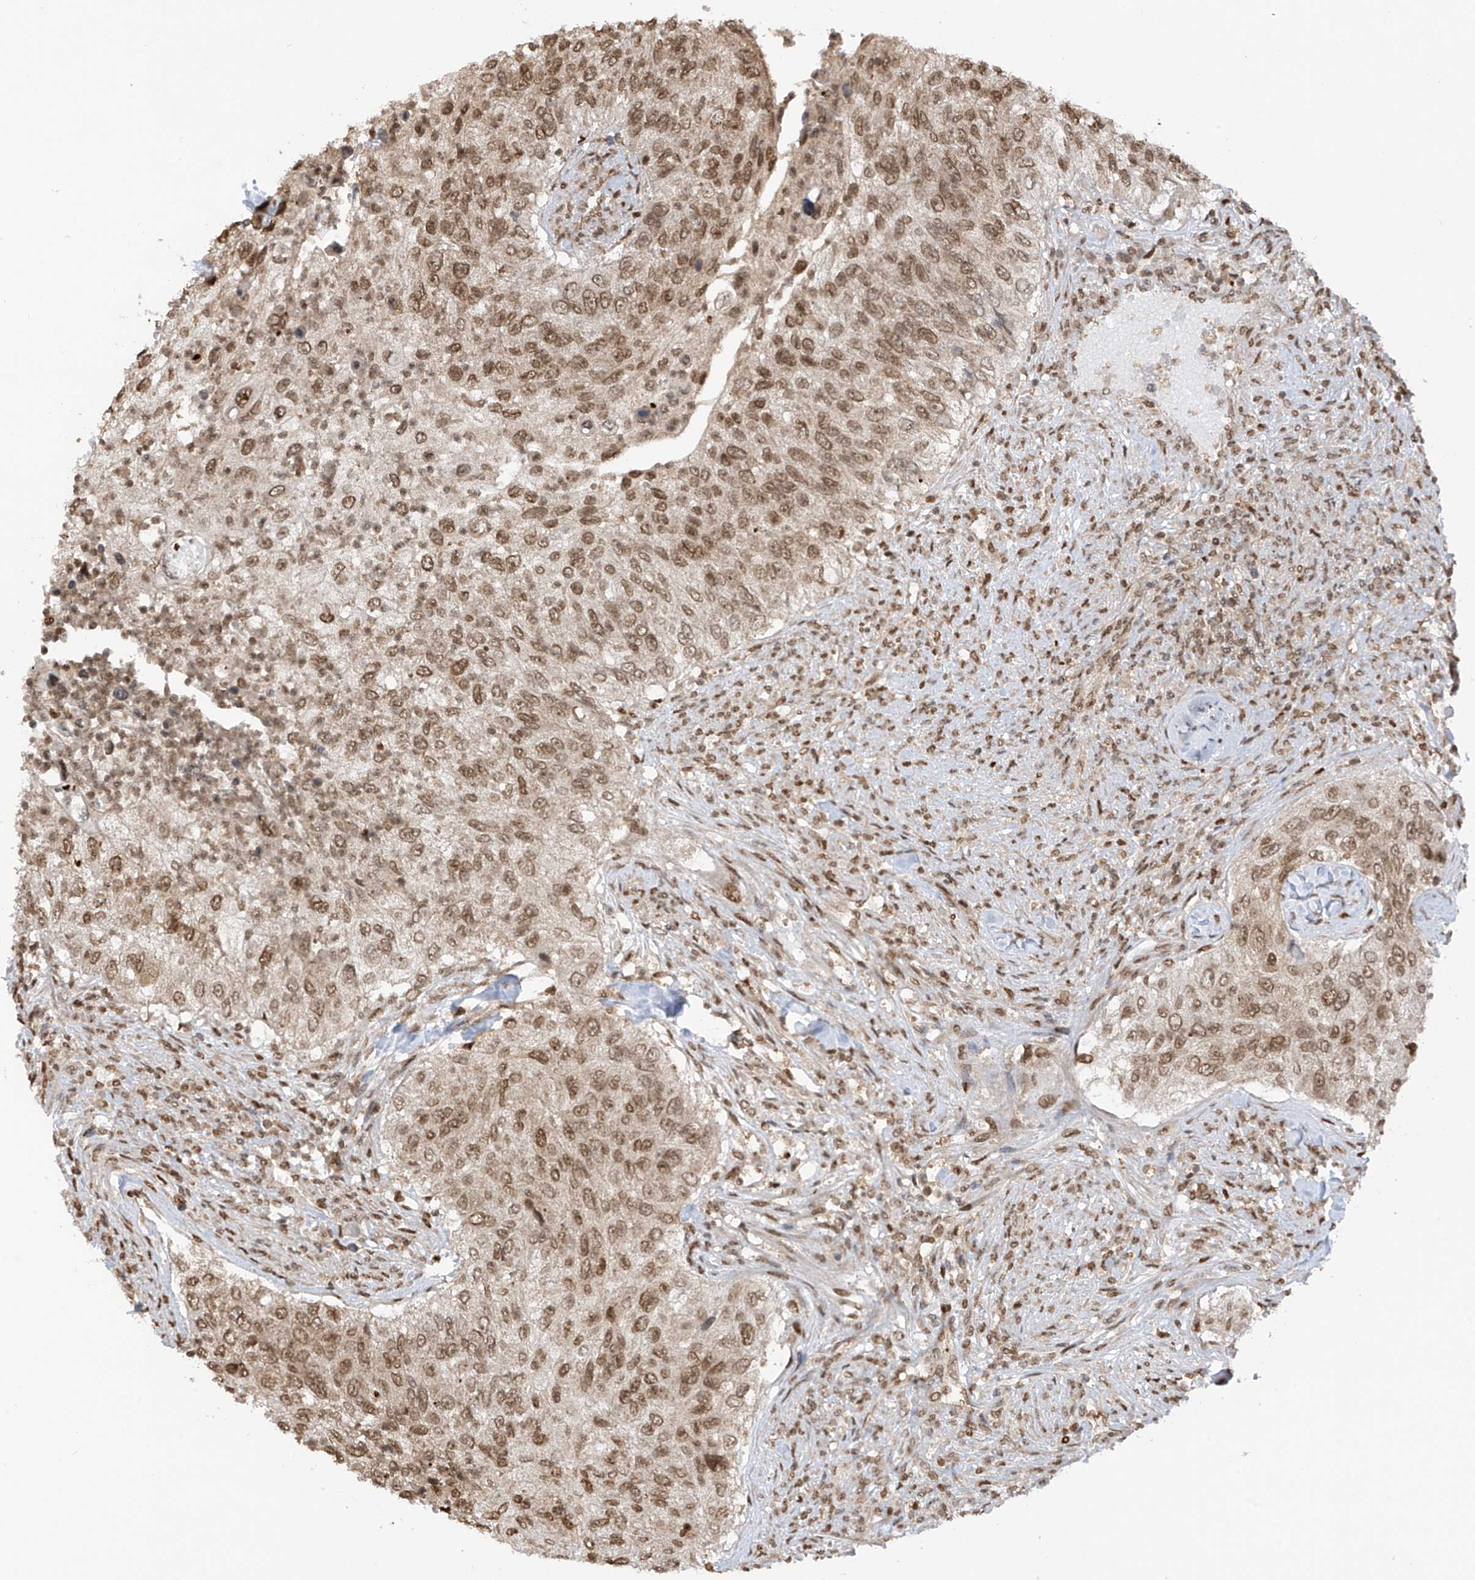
{"staining": {"intensity": "moderate", "quantity": ">75%", "location": "nuclear"}, "tissue": "urothelial cancer", "cell_type": "Tumor cells", "image_type": "cancer", "snomed": [{"axis": "morphology", "description": "Urothelial carcinoma, High grade"}, {"axis": "topography", "description": "Urinary bladder"}], "caption": "Protein staining of urothelial carcinoma (high-grade) tissue shows moderate nuclear expression in about >75% of tumor cells.", "gene": "KPNB1", "patient": {"sex": "female", "age": 60}}